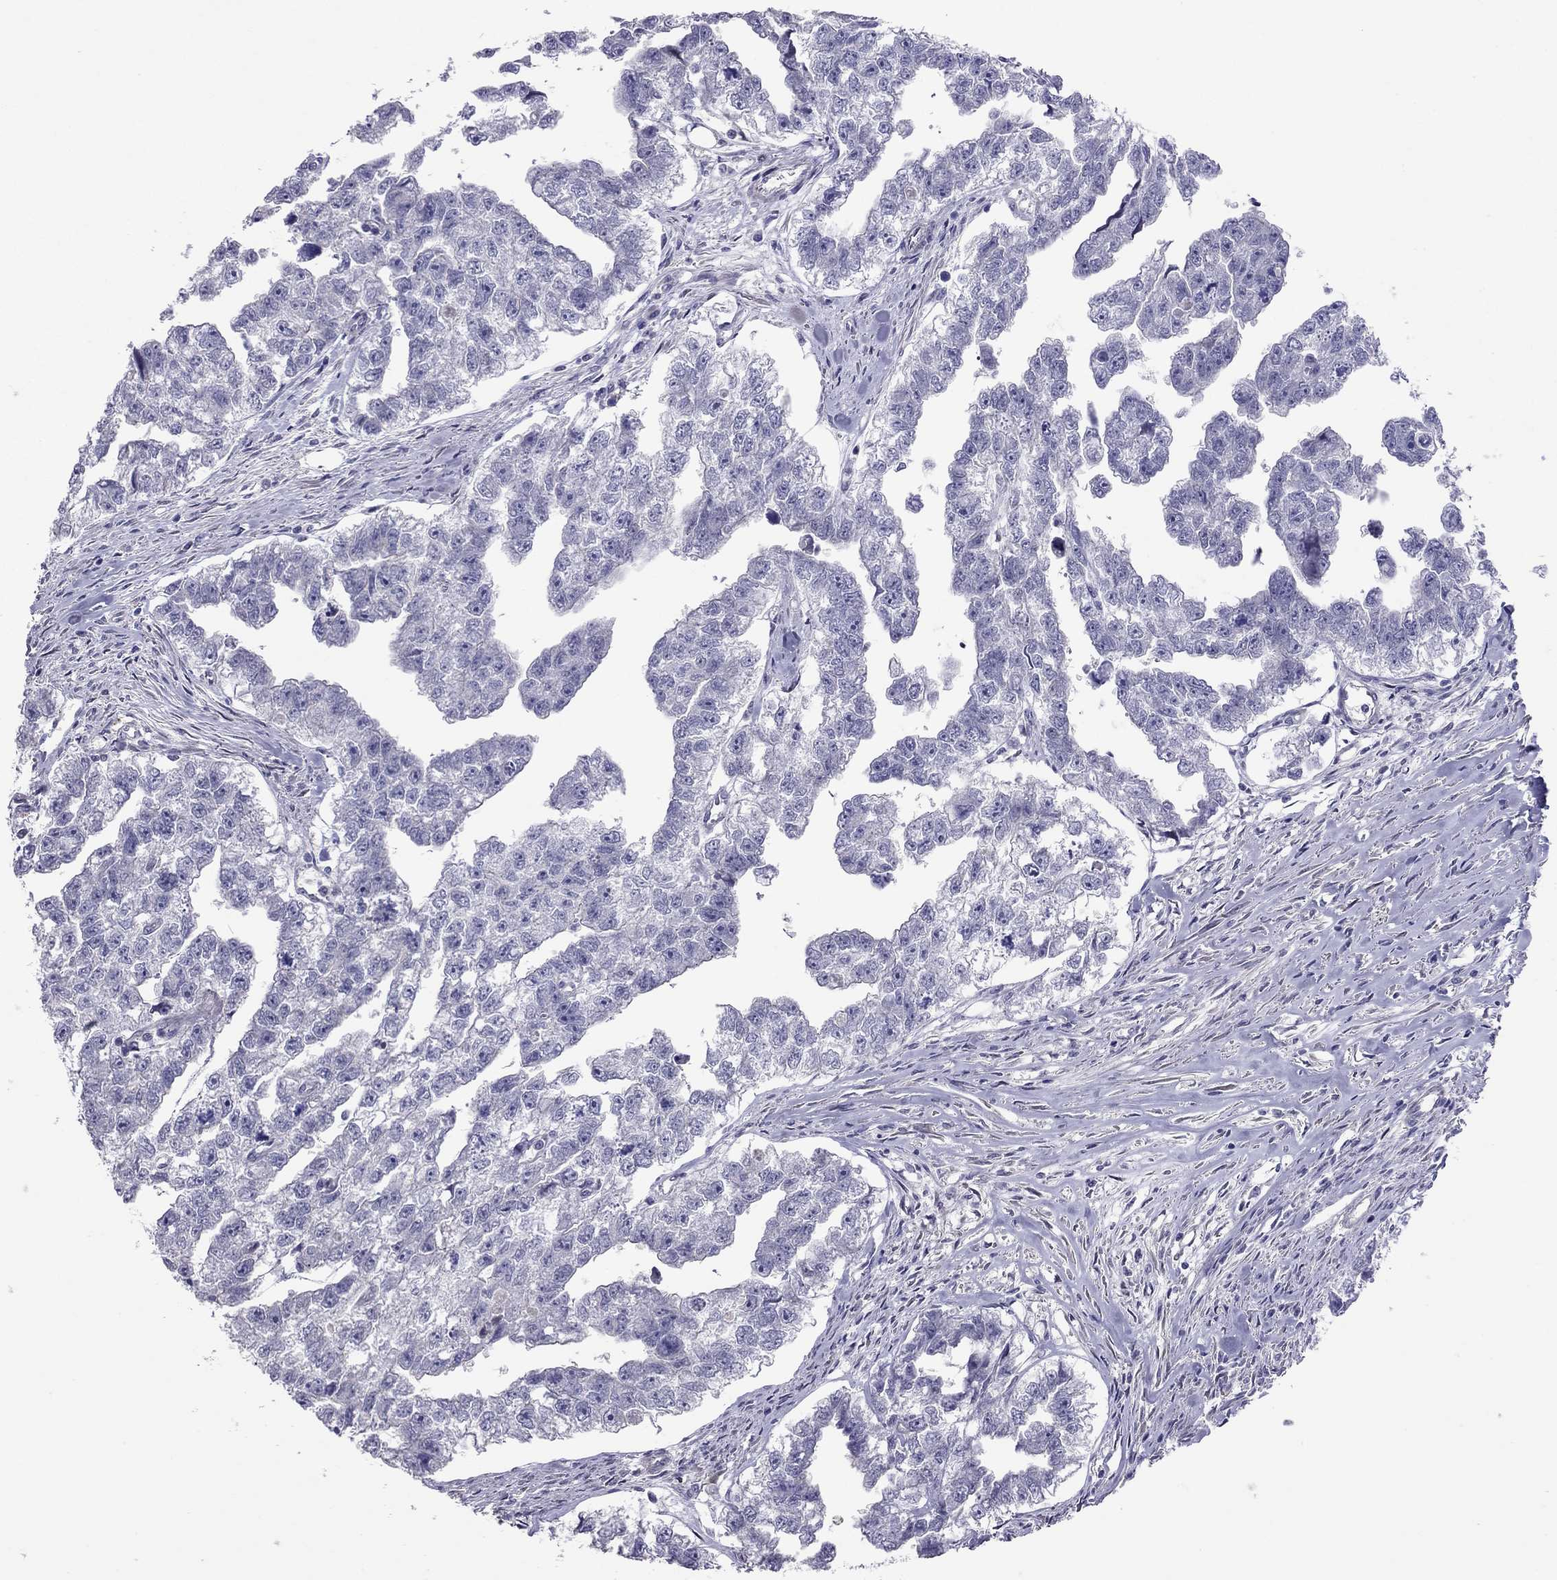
{"staining": {"intensity": "negative", "quantity": "none", "location": "none"}, "tissue": "testis cancer", "cell_type": "Tumor cells", "image_type": "cancer", "snomed": [{"axis": "morphology", "description": "Carcinoma, Embryonal, NOS"}, {"axis": "morphology", "description": "Teratoma, malignant, NOS"}, {"axis": "topography", "description": "Testis"}], "caption": "This image is of testis embryonal carcinoma stained with immunohistochemistry (IHC) to label a protein in brown with the nuclei are counter-stained blue. There is no expression in tumor cells.", "gene": "SYTL2", "patient": {"sex": "male", "age": 44}}